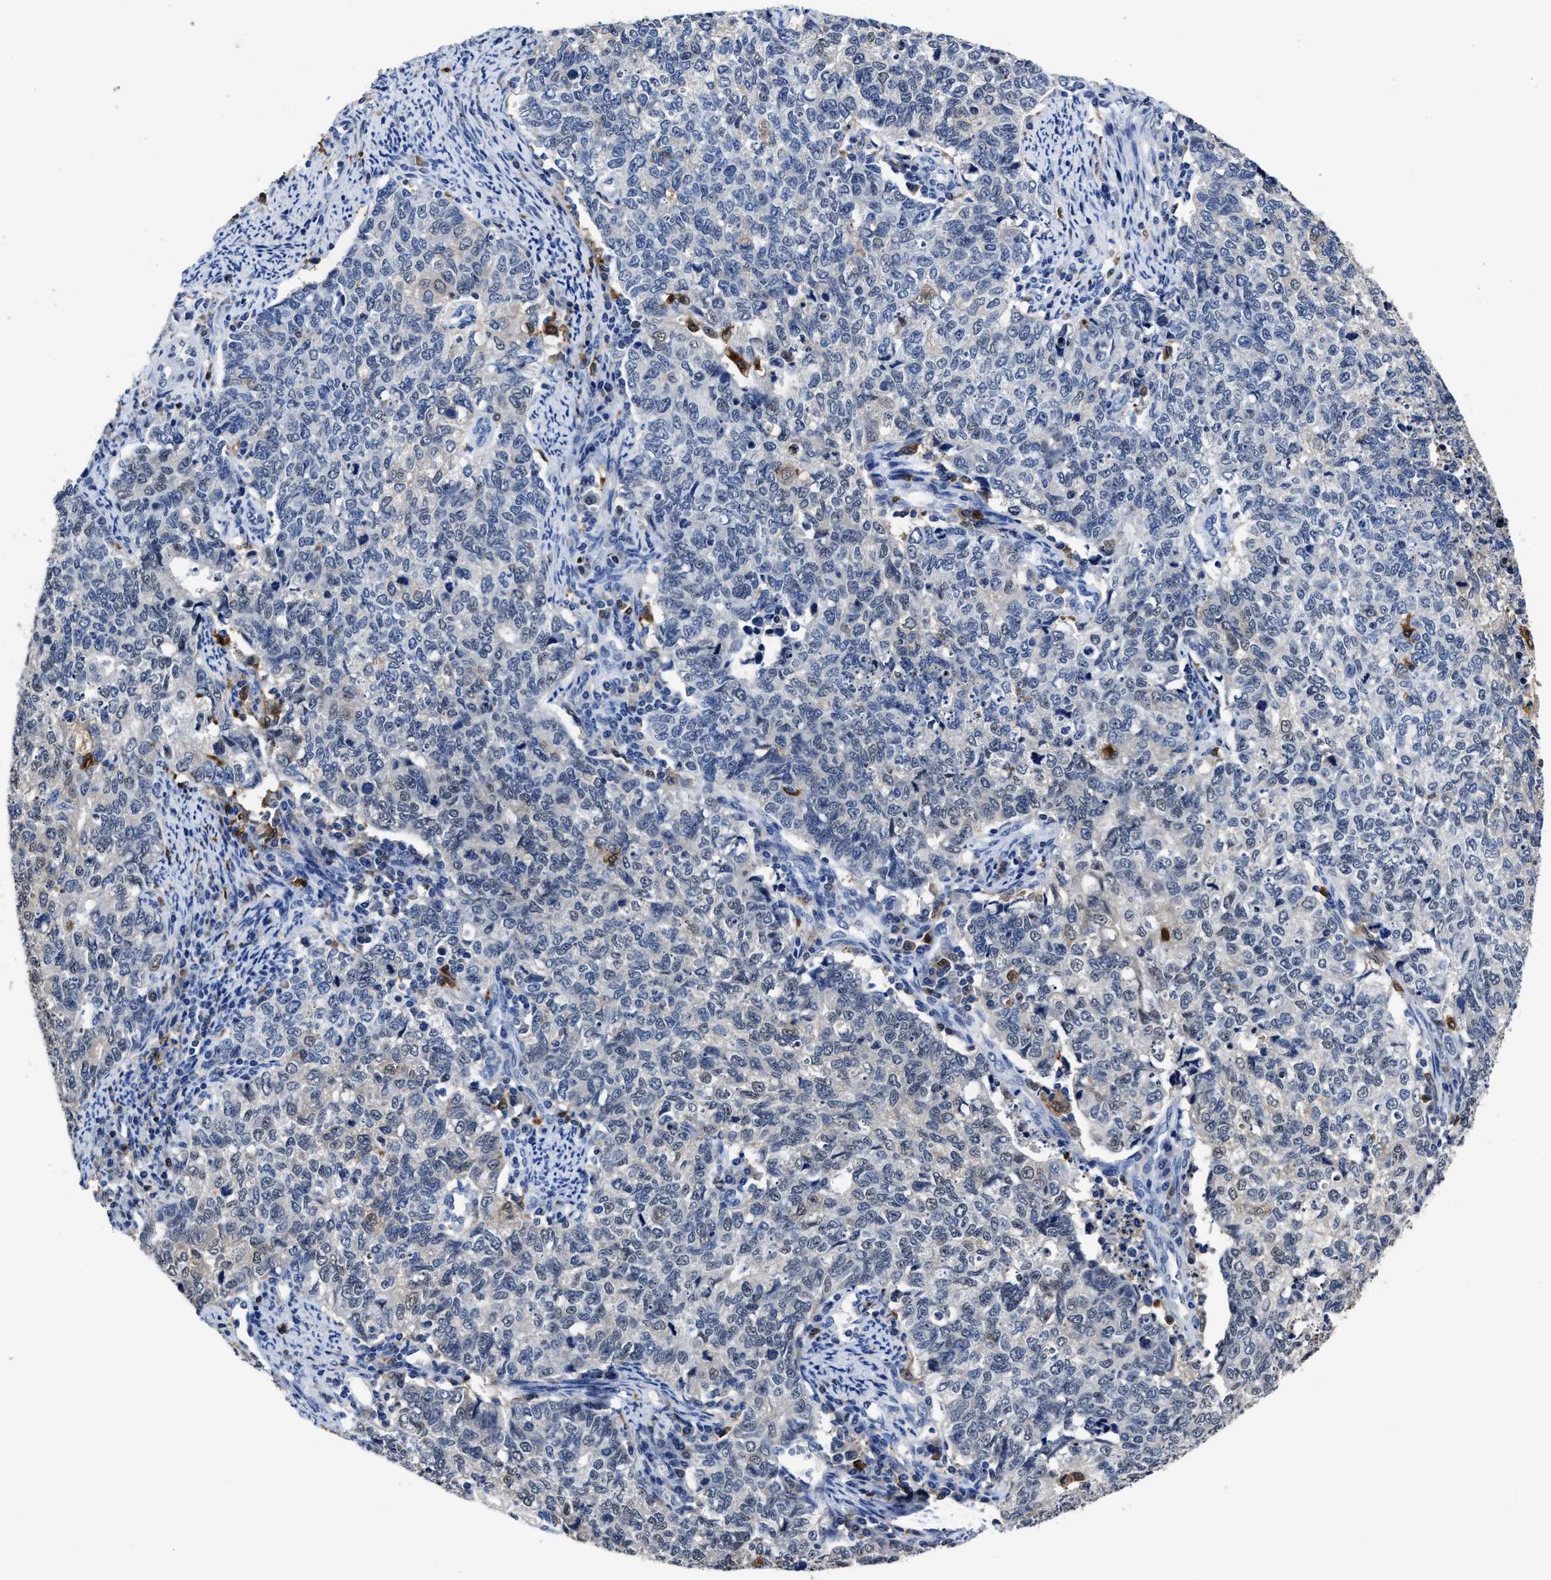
{"staining": {"intensity": "negative", "quantity": "none", "location": "none"}, "tissue": "cervical cancer", "cell_type": "Tumor cells", "image_type": "cancer", "snomed": [{"axis": "morphology", "description": "Squamous cell carcinoma, NOS"}, {"axis": "topography", "description": "Cervix"}], "caption": "High magnification brightfield microscopy of cervical cancer stained with DAB (brown) and counterstained with hematoxylin (blue): tumor cells show no significant expression.", "gene": "PRPF4B", "patient": {"sex": "female", "age": 63}}